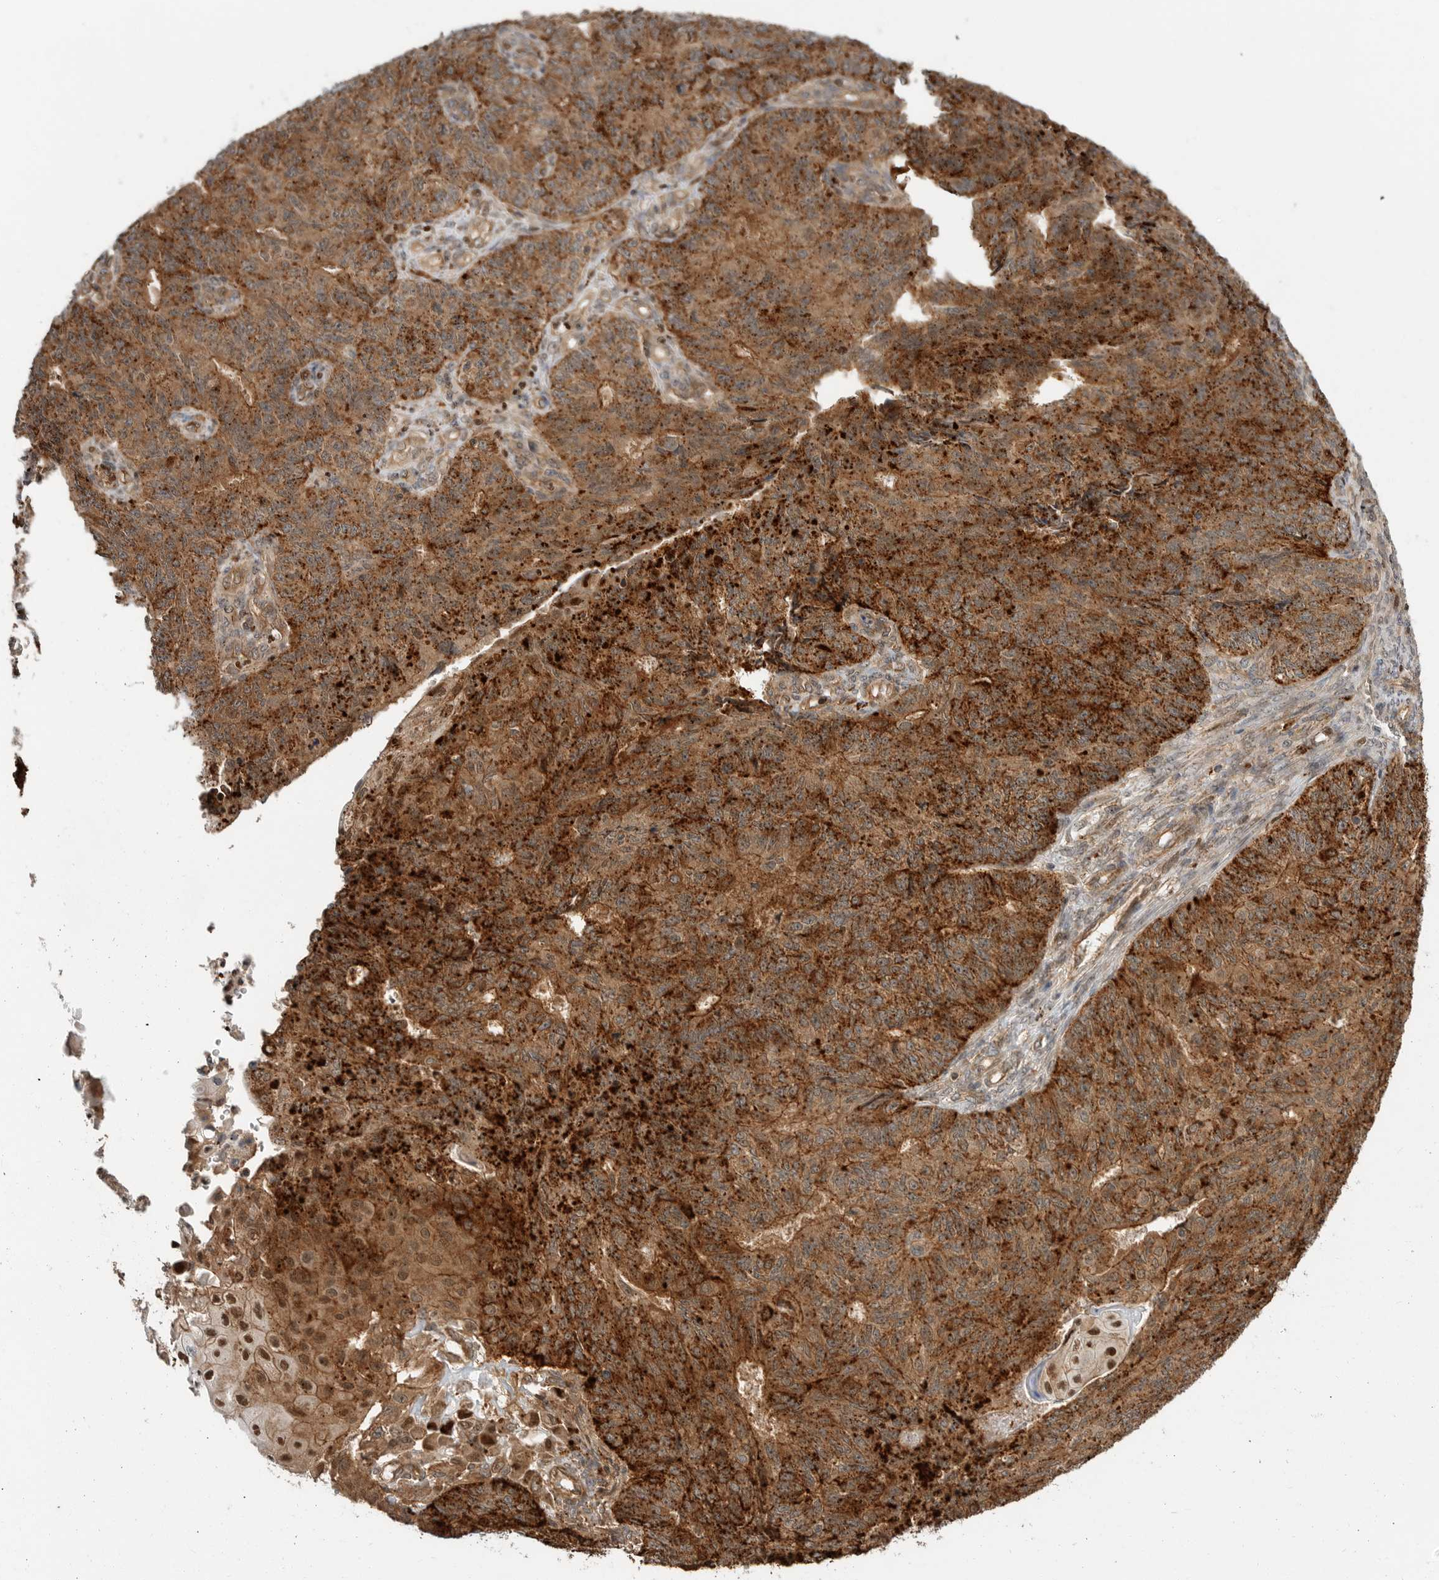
{"staining": {"intensity": "strong", "quantity": ">75%", "location": "cytoplasmic/membranous,nuclear"}, "tissue": "endometrial cancer", "cell_type": "Tumor cells", "image_type": "cancer", "snomed": [{"axis": "morphology", "description": "Adenocarcinoma, NOS"}, {"axis": "topography", "description": "Endometrium"}], "caption": "A micrograph showing strong cytoplasmic/membranous and nuclear expression in about >75% of tumor cells in endometrial cancer (adenocarcinoma), as visualized by brown immunohistochemical staining.", "gene": "STRAP", "patient": {"sex": "female", "age": 32}}